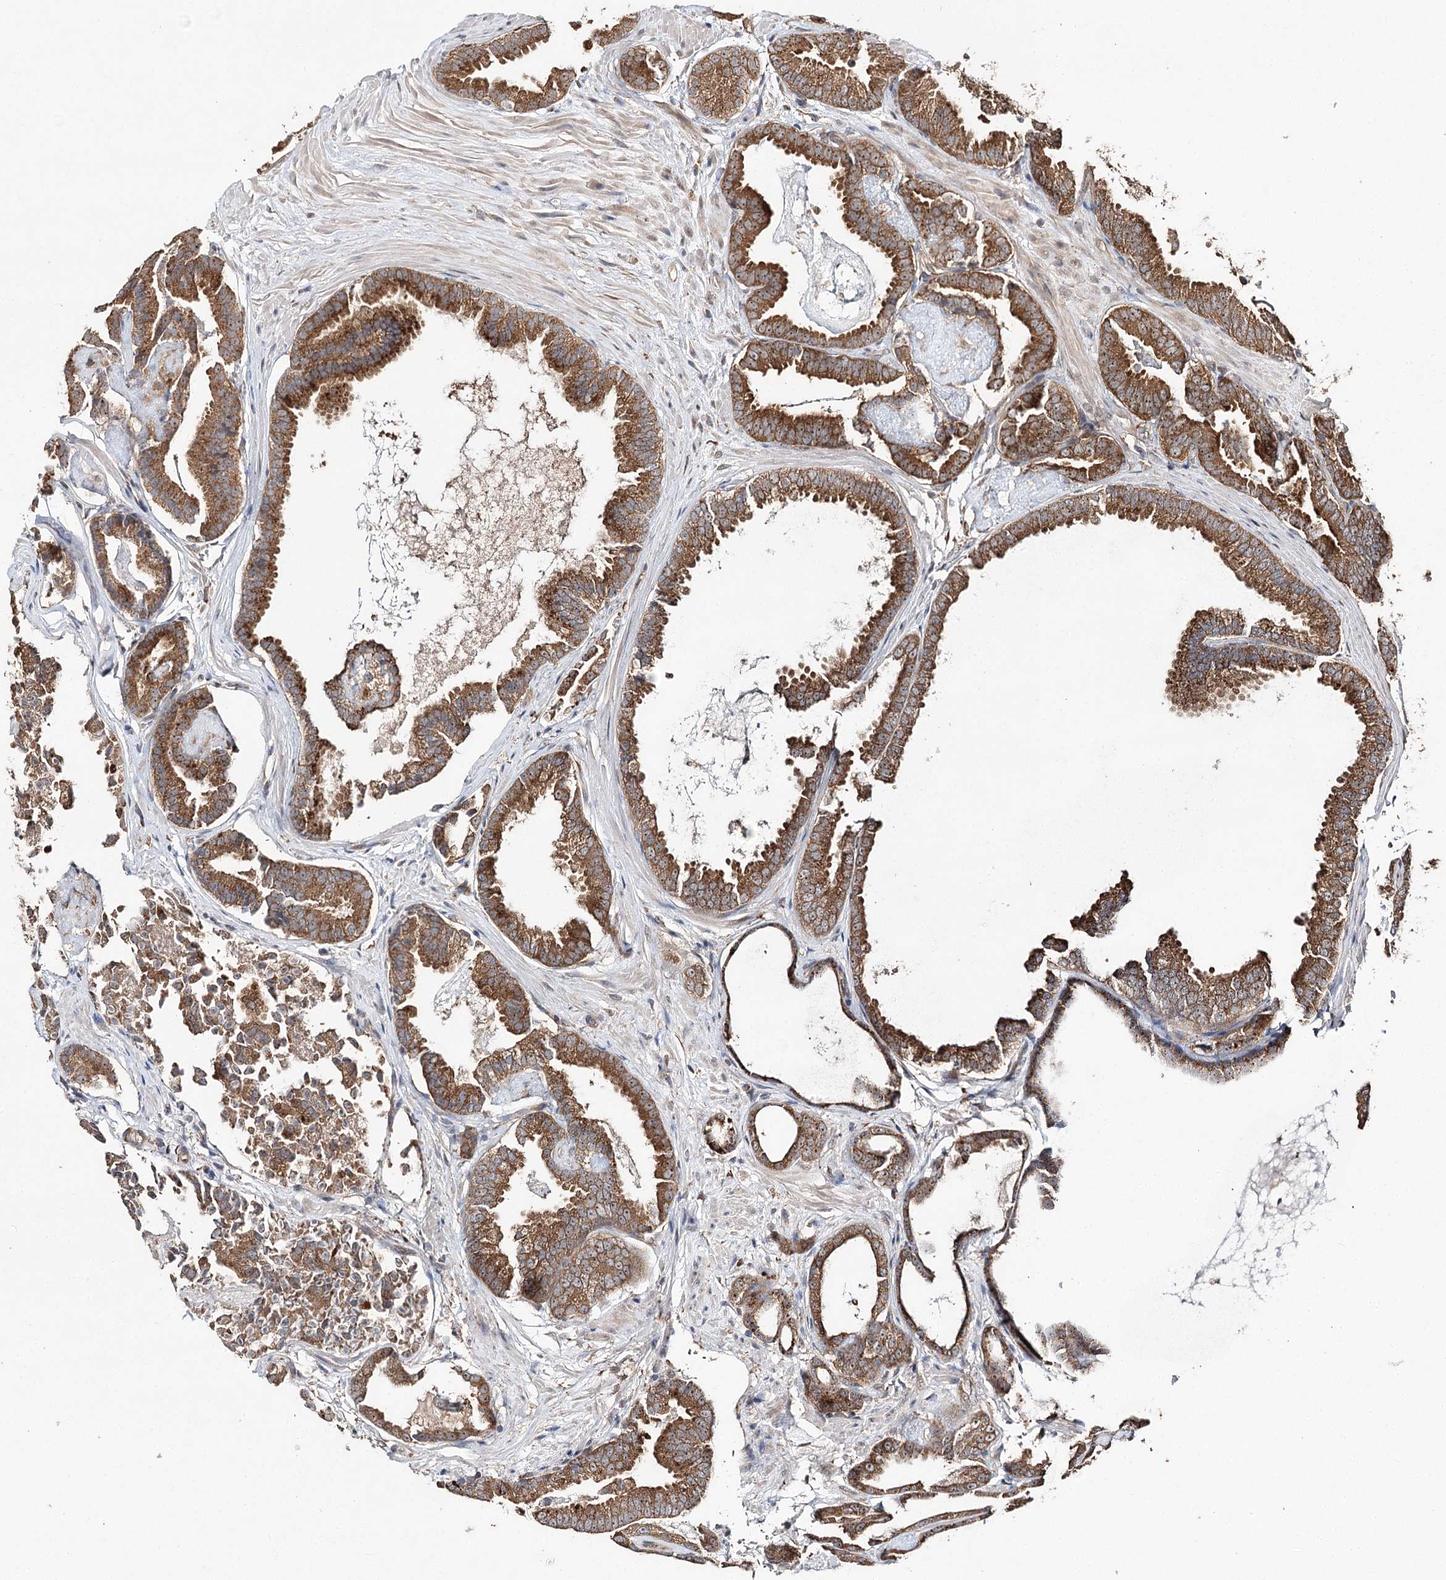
{"staining": {"intensity": "strong", "quantity": ">75%", "location": "cytoplasmic/membranous"}, "tissue": "prostate cancer", "cell_type": "Tumor cells", "image_type": "cancer", "snomed": [{"axis": "morphology", "description": "Adenocarcinoma, Low grade"}, {"axis": "topography", "description": "Prostate"}], "caption": "The micrograph displays staining of prostate cancer (adenocarcinoma (low-grade)), revealing strong cytoplasmic/membranous protein staining (brown color) within tumor cells.", "gene": "DMXL1", "patient": {"sex": "male", "age": 71}}